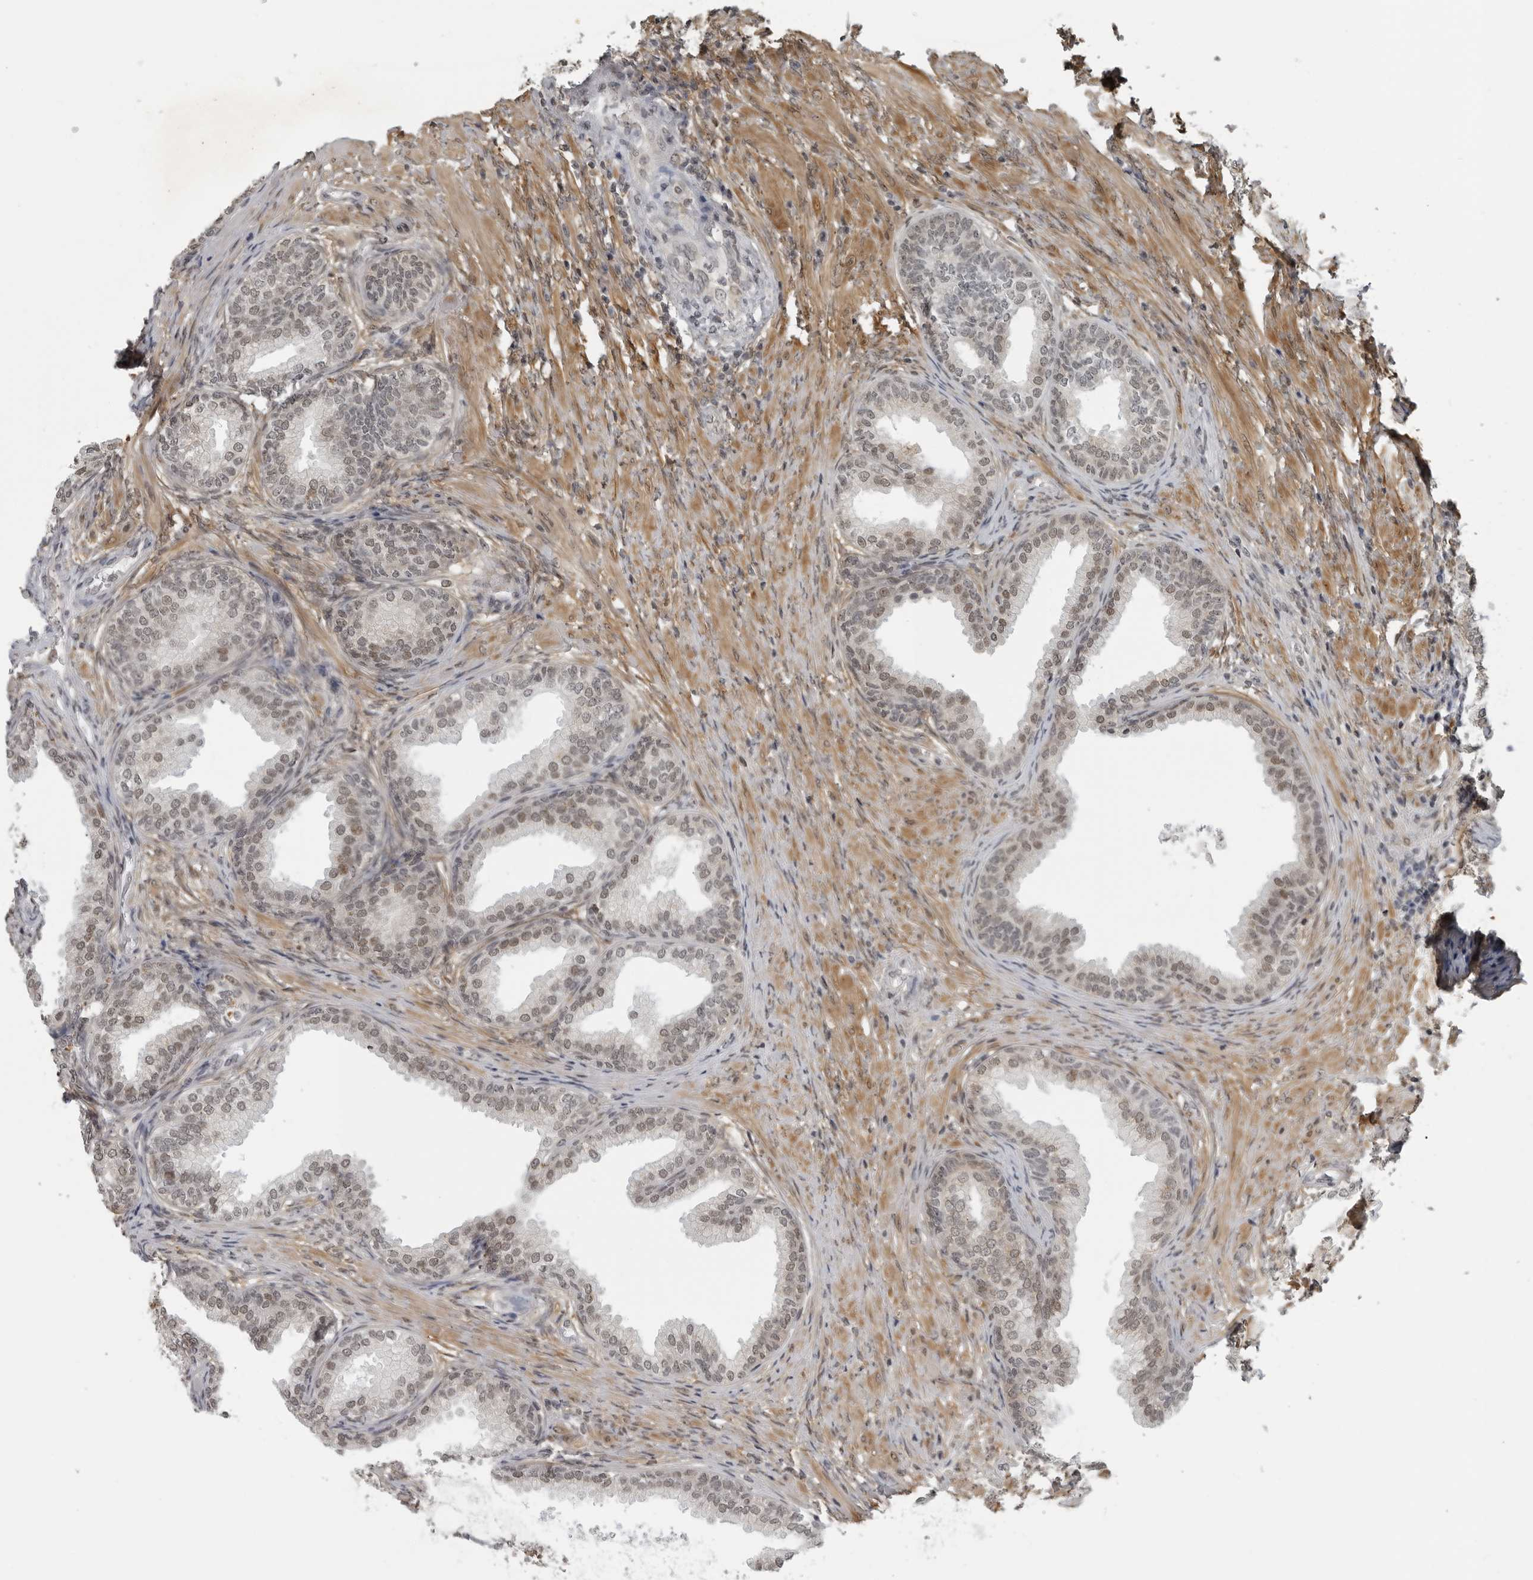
{"staining": {"intensity": "moderate", "quantity": "25%-75%", "location": "nuclear"}, "tissue": "prostate", "cell_type": "Glandular cells", "image_type": "normal", "snomed": [{"axis": "morphology", "description": "Normal tissue, NOS"}, {"axis": "topography", "description": "Prostate"}], "caption": "Immunohistochemical staining of unremarkable prostate demonstrates moderate nuclear protein expression in approximately 25%-75% of glandular cells.", "gene": "MAF", "patient": {"sex": "male", "age": 76}}